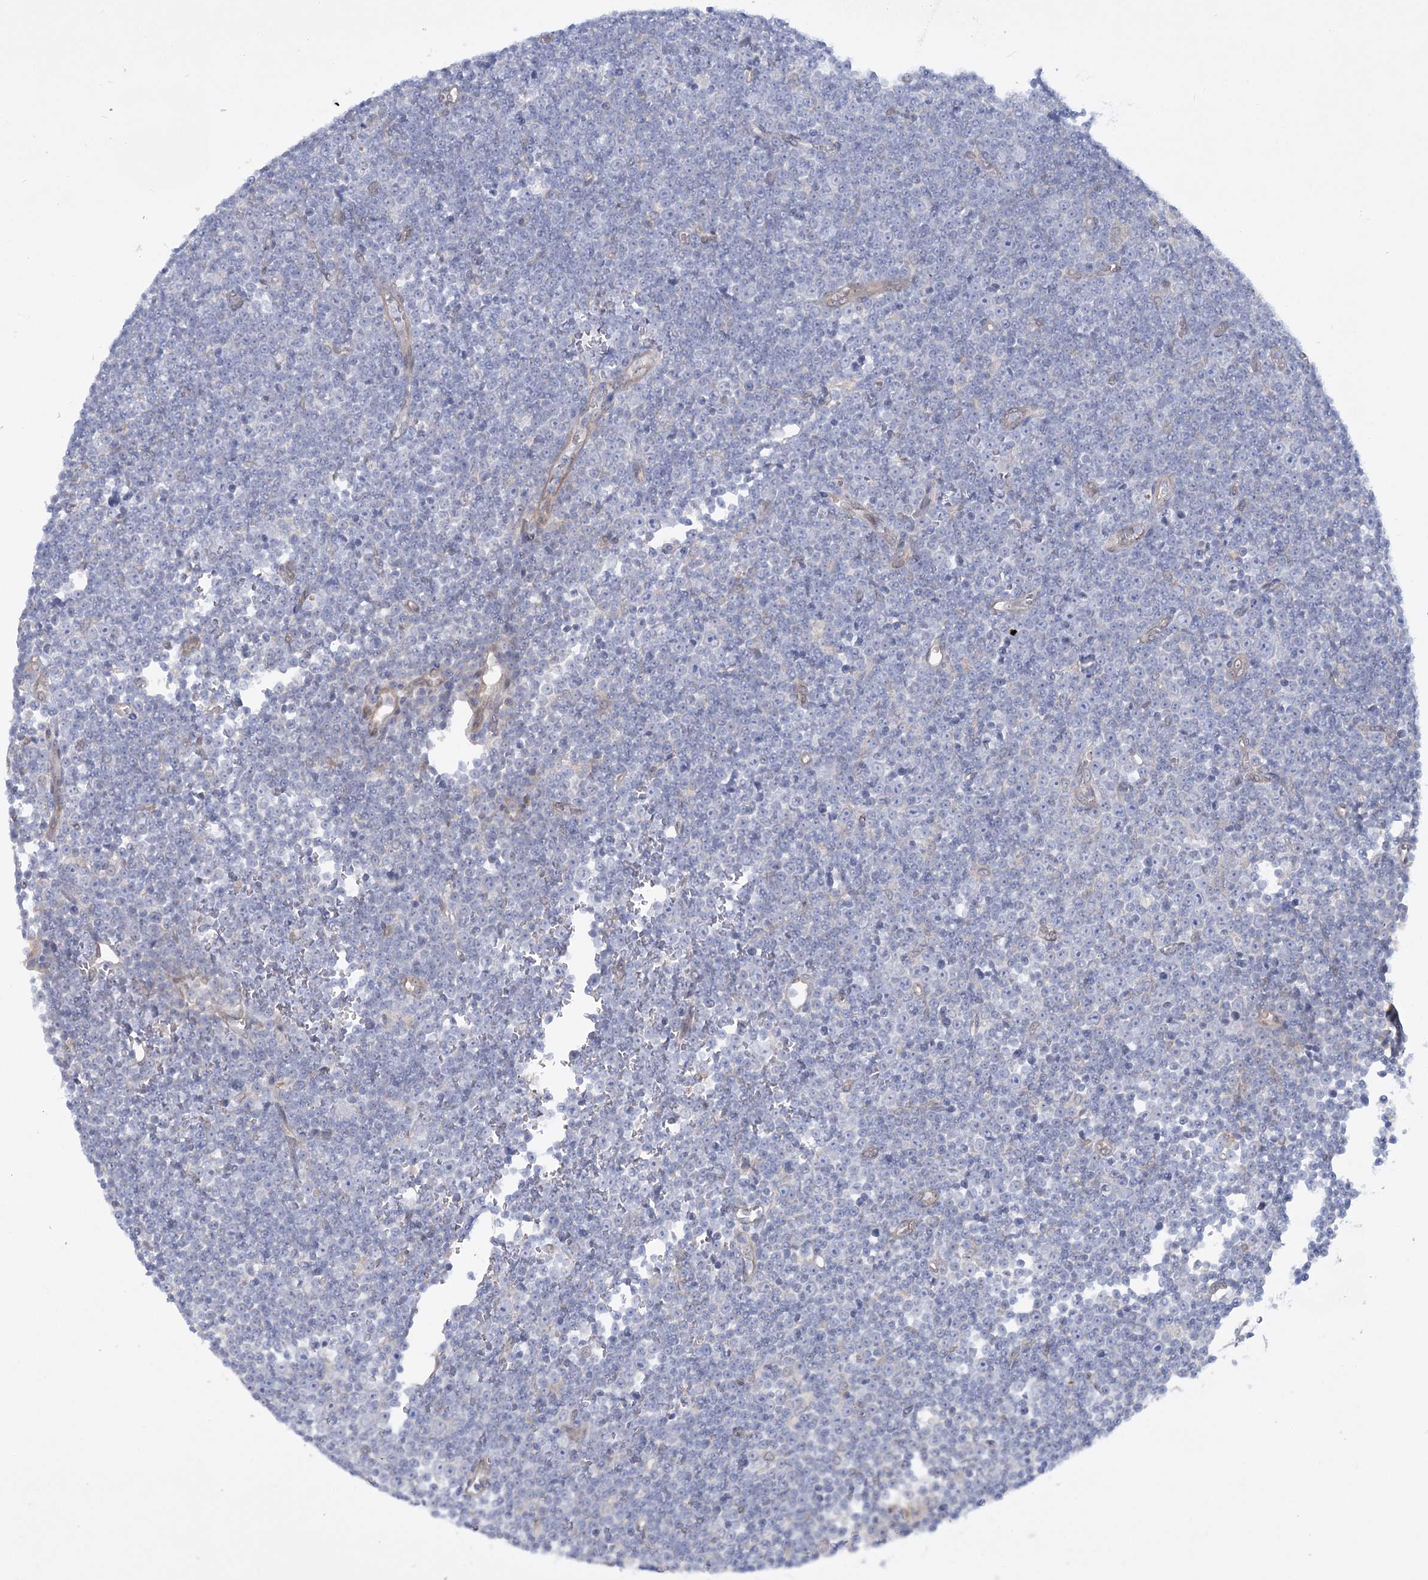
{"staining": {"intensity": "negative", "quantity": "none", "location": "none"}, "tissue": "lymphoma", "cell_type": "Tumor cells", "image_type": "cancer", "snomed": [{"axis": "morphology", "description": "Malignant lymphoma, non-Hodgkin's type, Low grade"}, {"axis": "topography", "description": "Lymph node"}], "caption": "A photomicrograph of lymphoma stained for a protein exhibits no brown staining in tumor cells.", "gene": "AAMDC", "patient": {"sex": "female", "age": 67}}